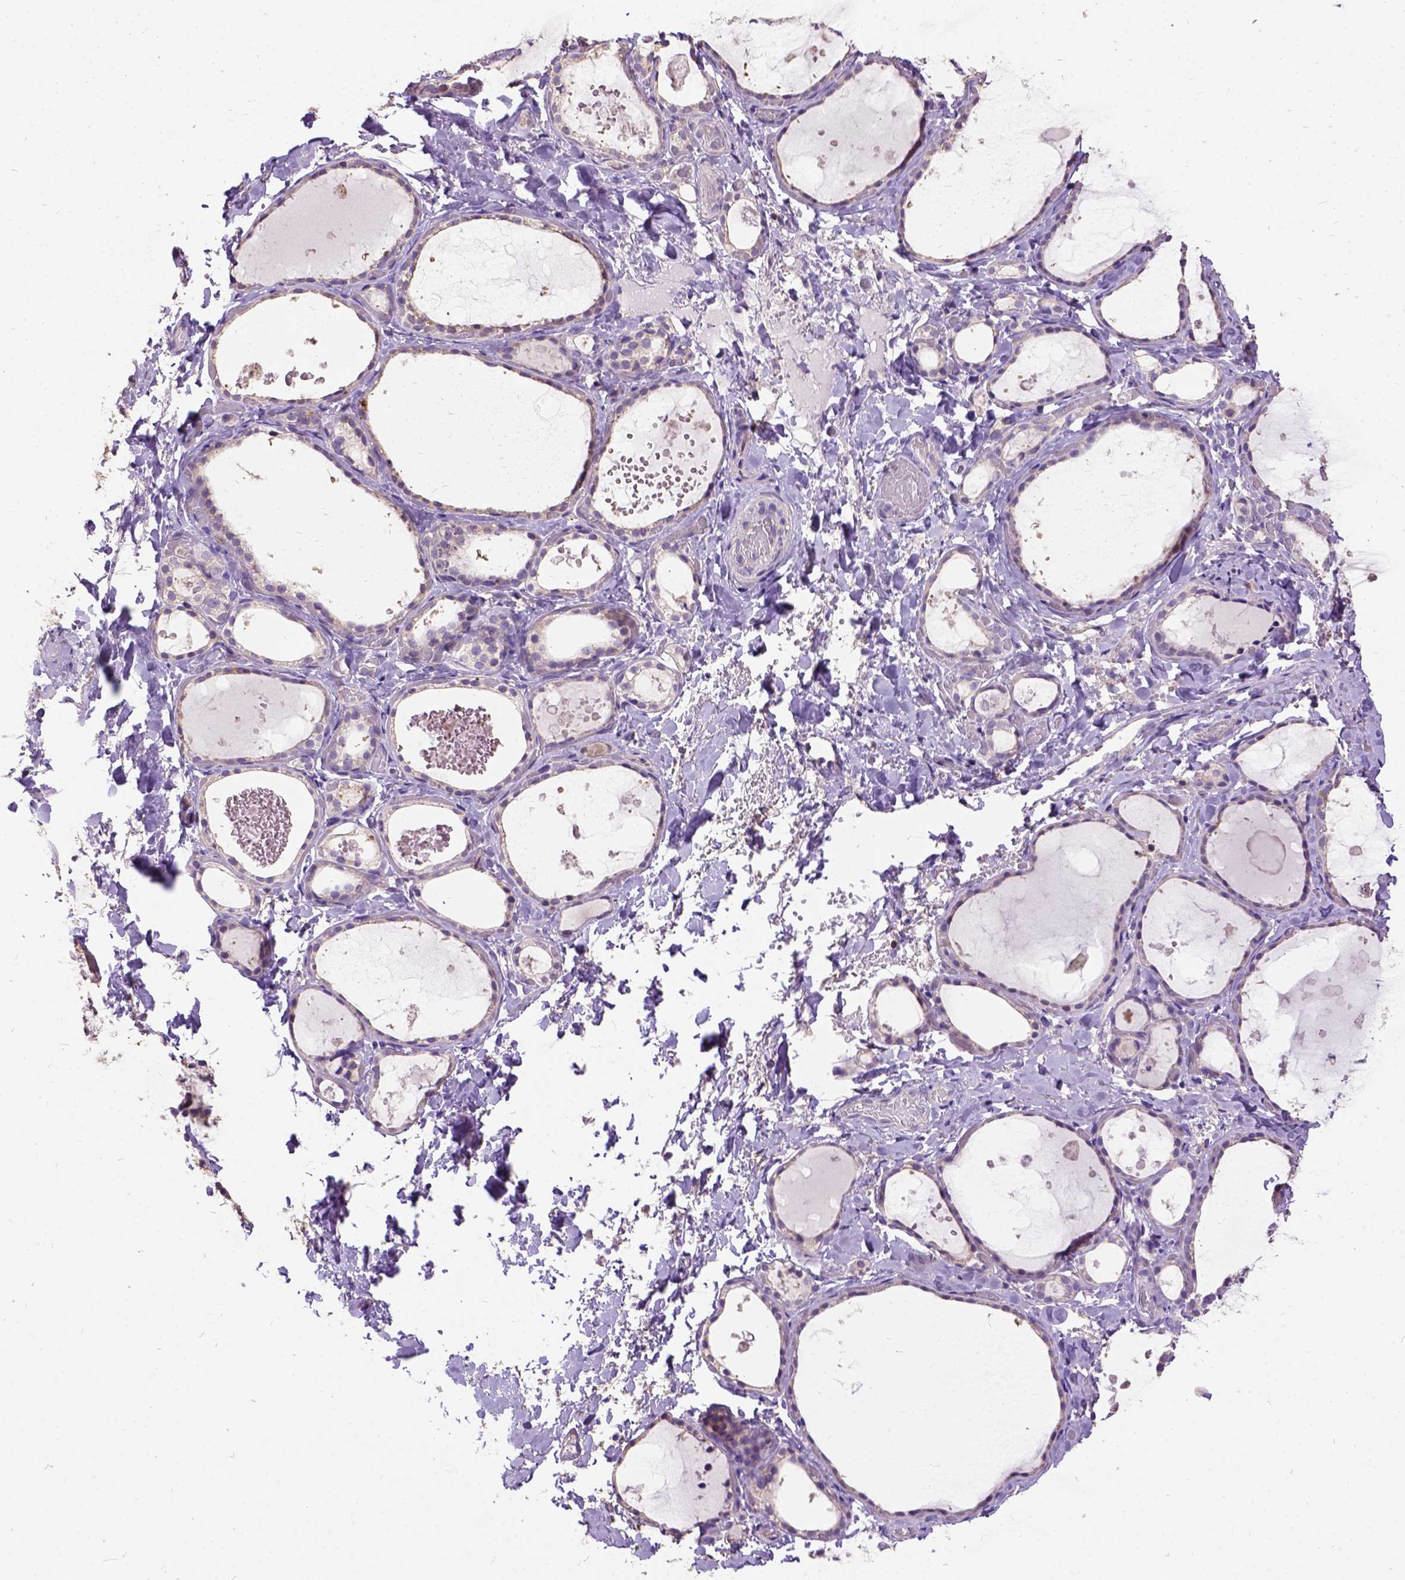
{"staining": {"intensity": "negative", "quantity": "none", "location": "none"}, "tissue": "thyroid gland", "cell_type": "Glandular cells", "image_type": "normal", "snomed": [{"axis": "morphology", "description": "Normal tissue, NOS"}, {"axis": "topography", "description": "Thyroid gland"}], "caption": "Immunohistochemistry (IHC) micrograph of normal thyroid gland: thyroid gland stained with DAB shows no significant protein expression in glandular cells.", "gene": "DQX1", "patient": {"sex": "female", "age": 56}}